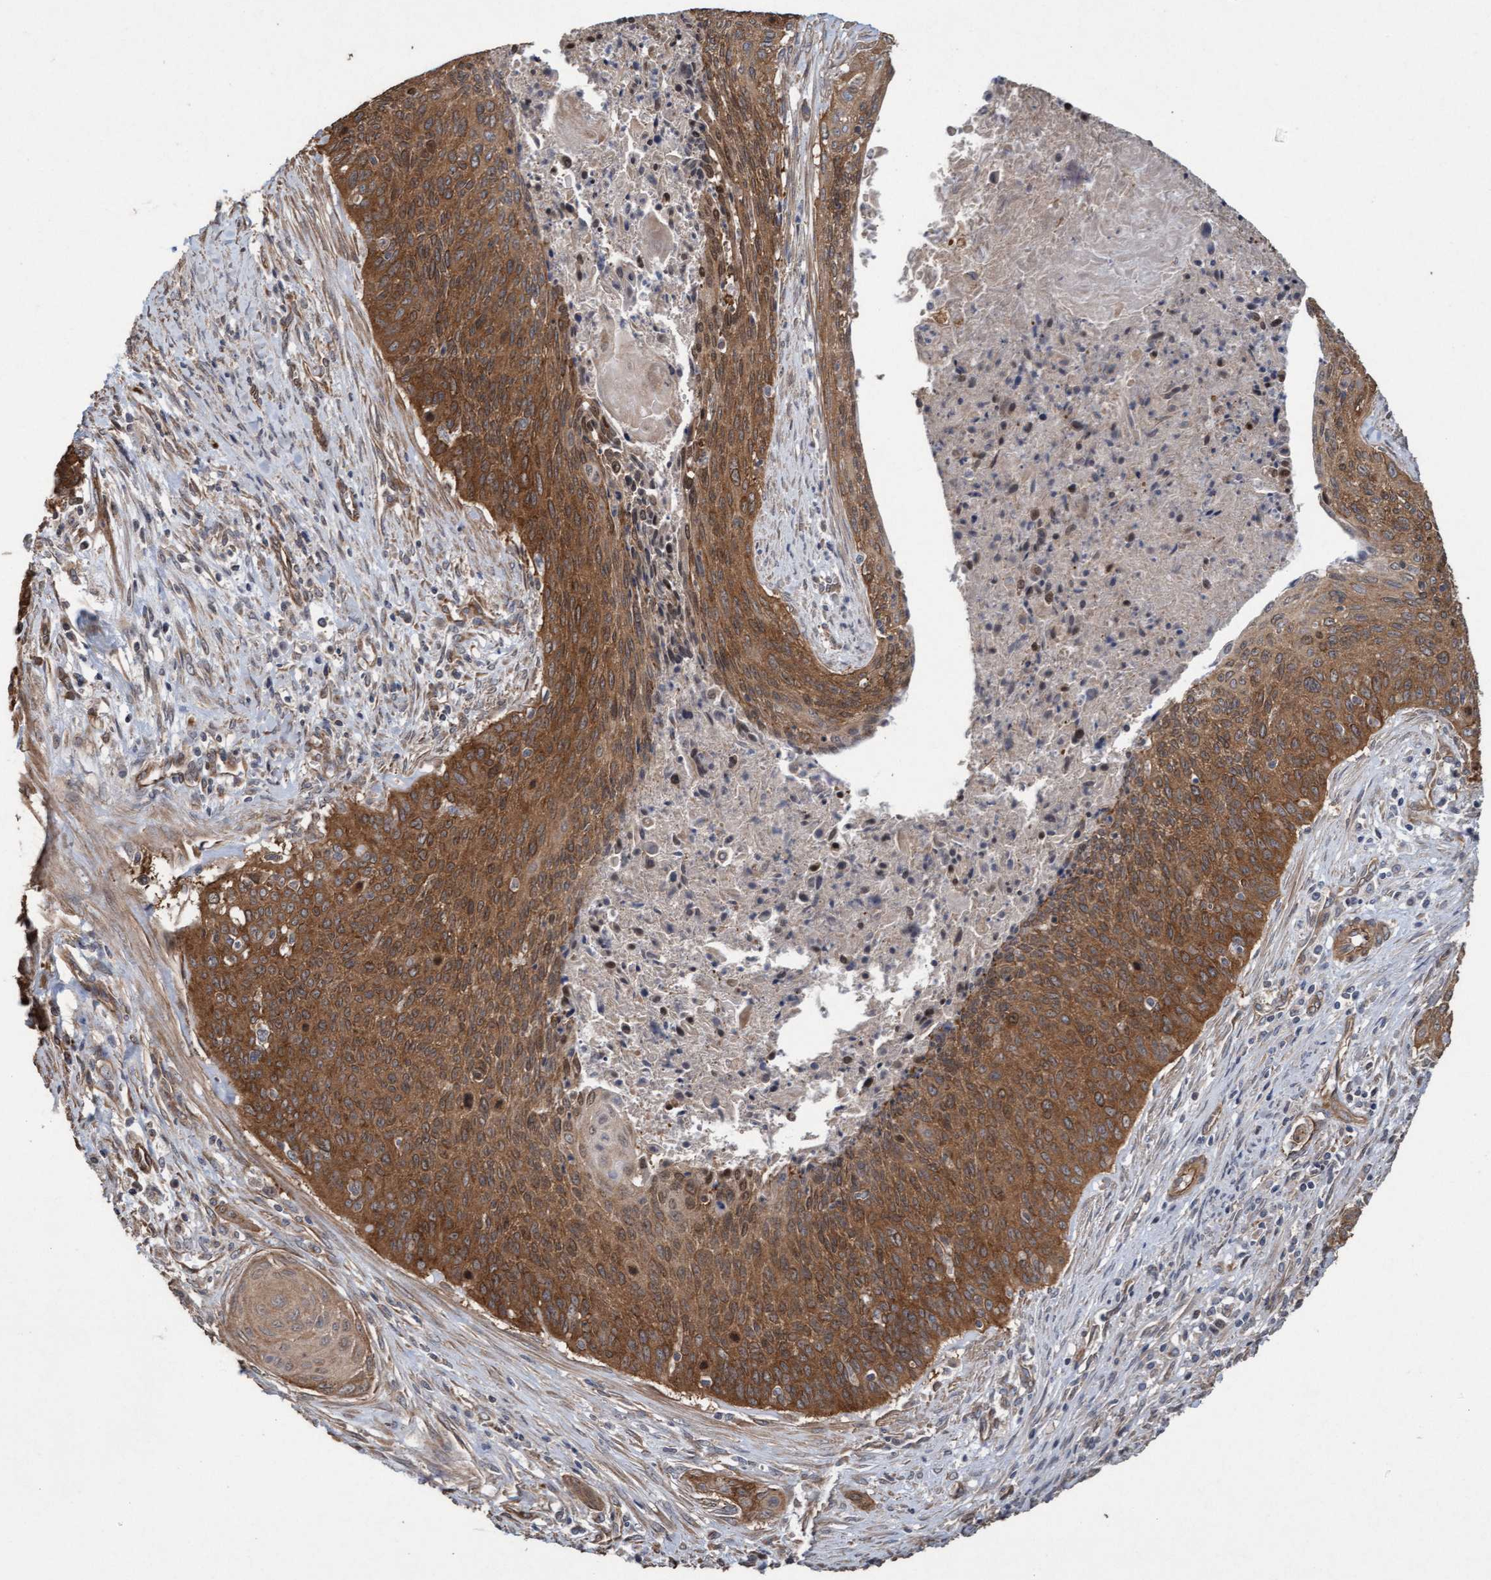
{"staining": {"intensity": "moderate", "quantity": ">75%", "location": "cytoplasmic/membranous,nuclear"}, "tissue": "cervical cancer", "cell_type": "Tumor cells", "image_type": "cancer", "snomed": [{"axis": "morphology", "description": "Squamous cell carcinoma, NOS"}, {"axis": "topography", "description": "Cervix"}], "caption": "Human cervical cancer stained with a protein marker shows moderate staining in tumor cells.", "gene": "CDC42EP4", "patient": {"sex": "female", "age": 55}}